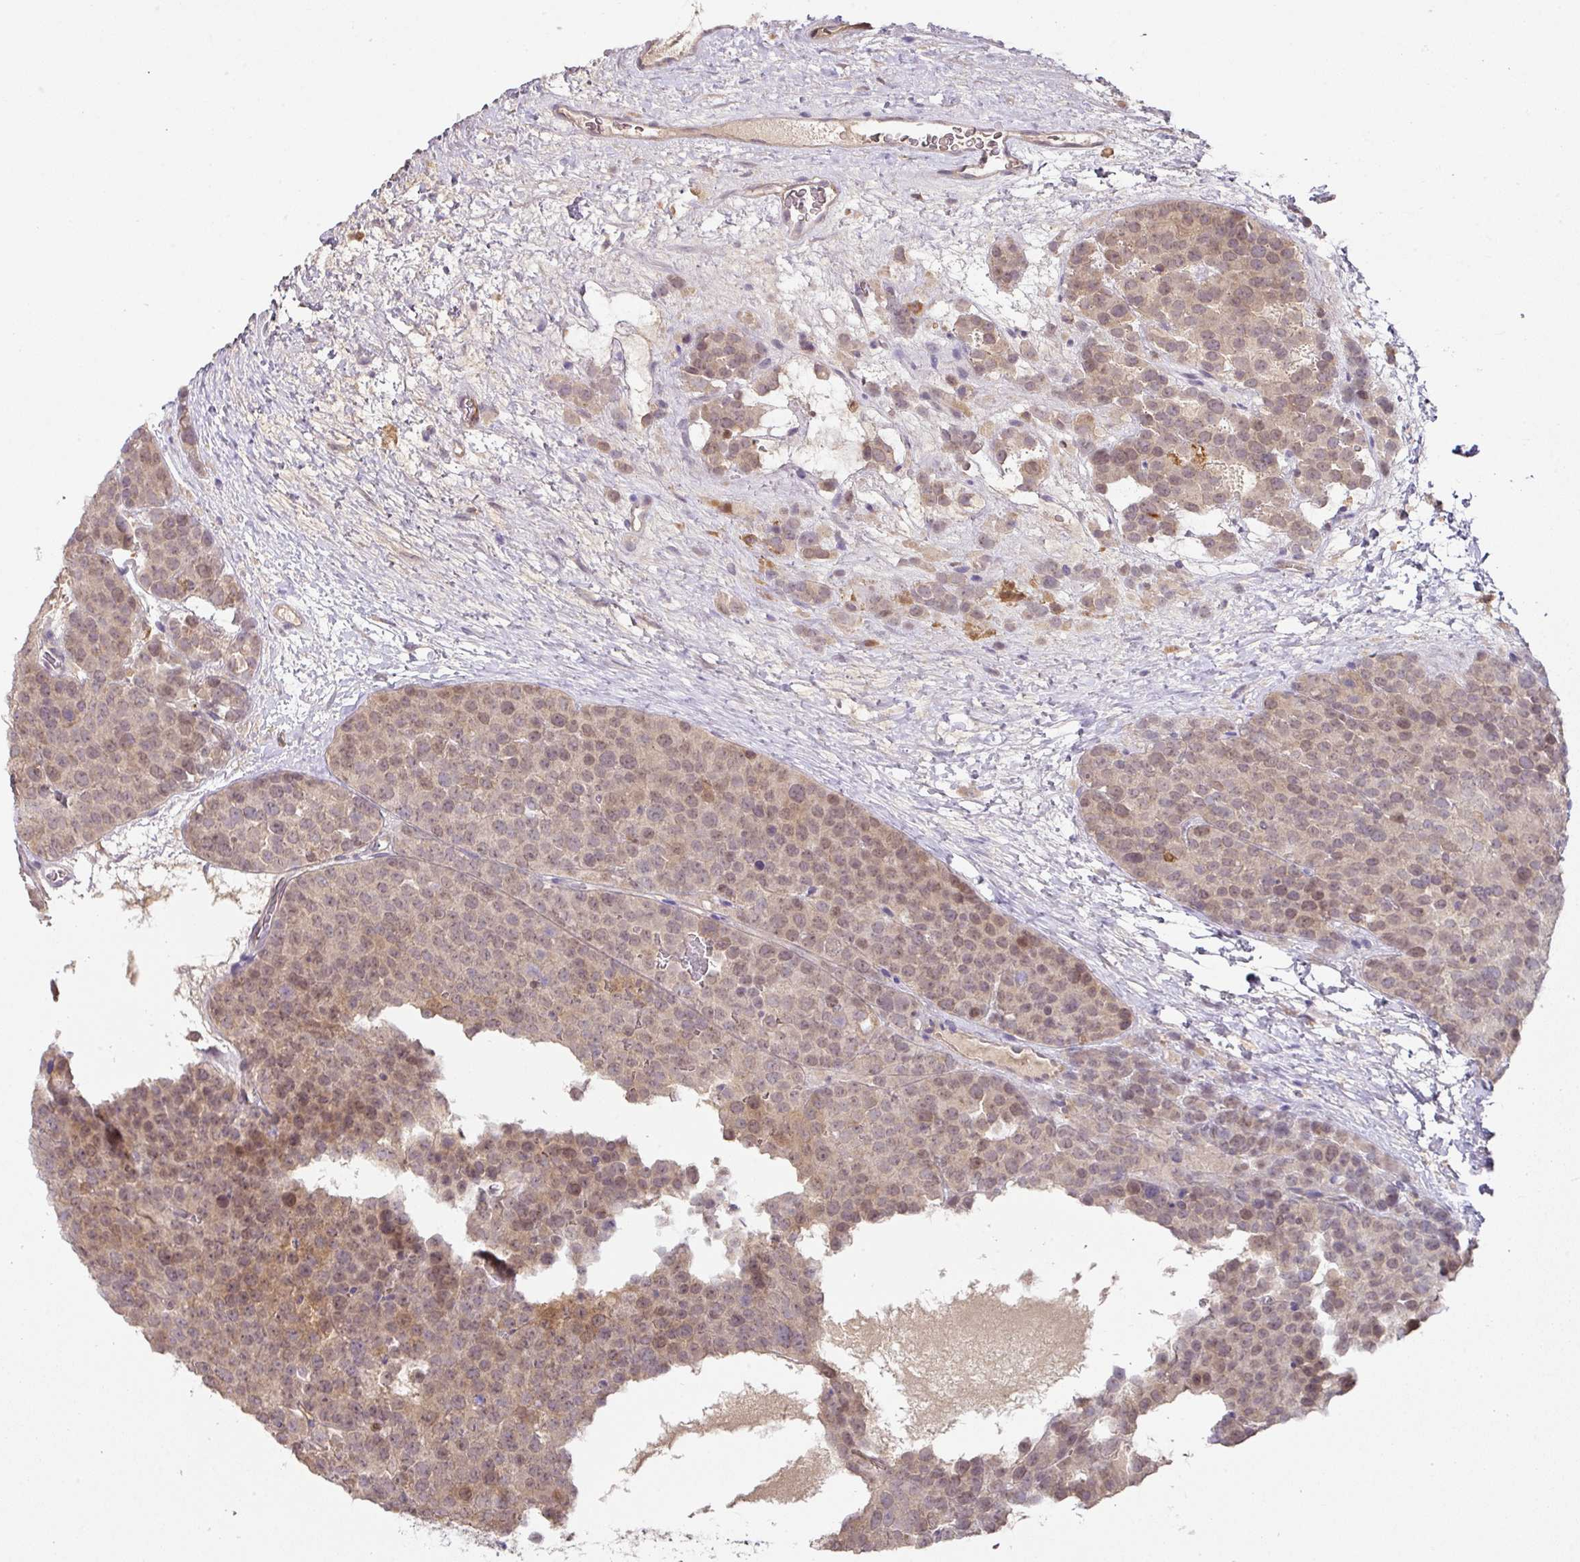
{"staining": {"intensity": "weak", "quantity": ">75%", "location": "cytoplasmic/membranous,nuclear"}, "tissue": "testis cancer", "cell_type": "Tumor cells", "image_type": "cancer", "snomed": [{"axis": "morphology", "description": "Seminoma, NOS"}, {"axis": "topography", "description": "Testis"}], "caption": "Protein staining displays weak cytoplasmic/membranous and nuclear staining in about >75% of tumor cells in testis cancer.", "gene": "GCNT7", "patient": {"sex": "male", "age": 71}}